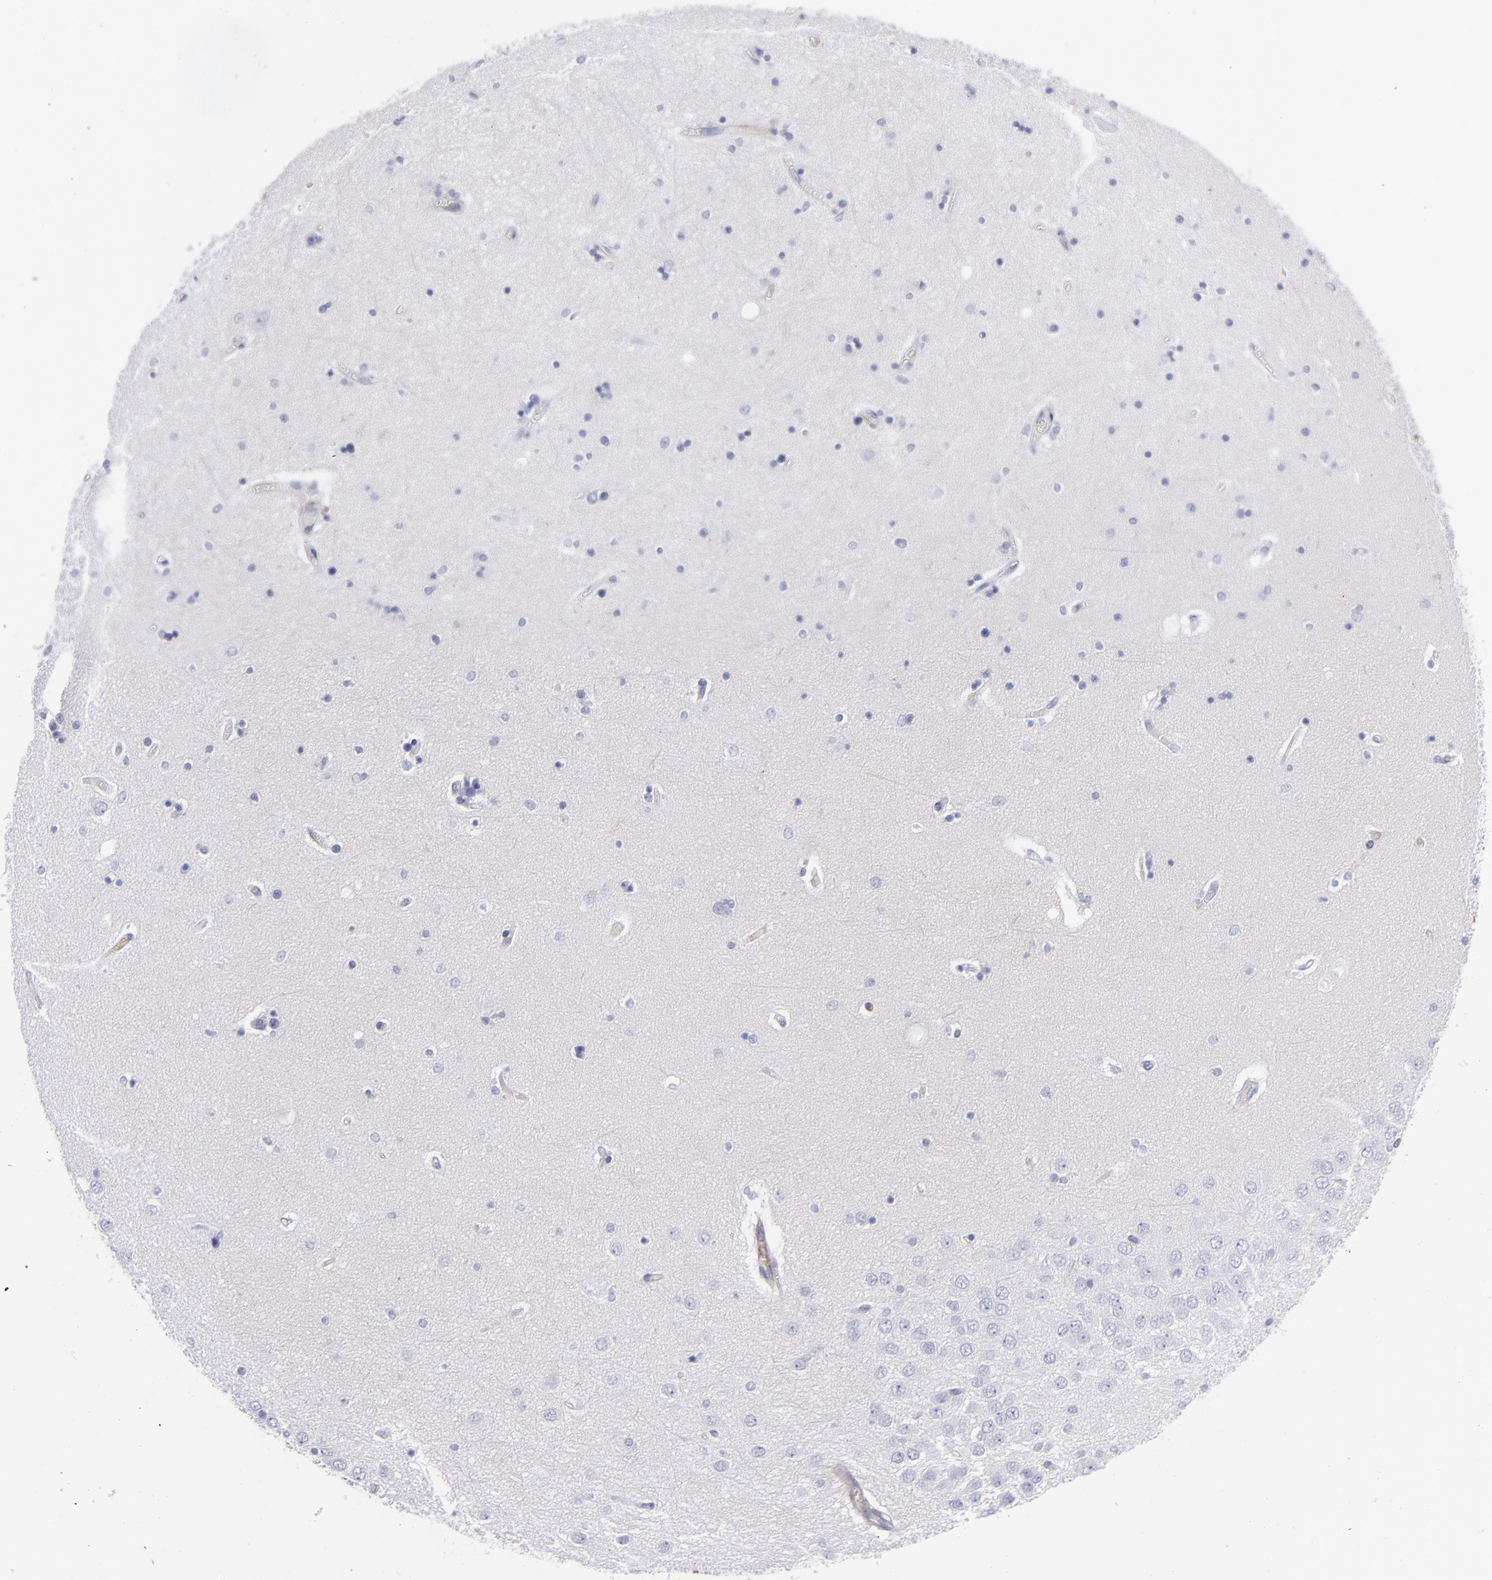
{"staining": {"intensity": "negative", "quantity": "none", "location": "none"}, "tissue": "hippocampus", "cell_type": "Glial cells", "image_type": "normal", "snomed": [{"axis": "morphology", "description": "Normal tissue, NOS"}, {"axis": "topography", "description": "Hippocampus"}], "caption": "Immunohistochemistry of unremarkable hippocampus demonstrates no staining in glial cells. (DAB immunohistochemistry visualized using brightfield microscopy, high magnification).", "gene": "ACE", "patient": {"sex": "female", "age": 54}}